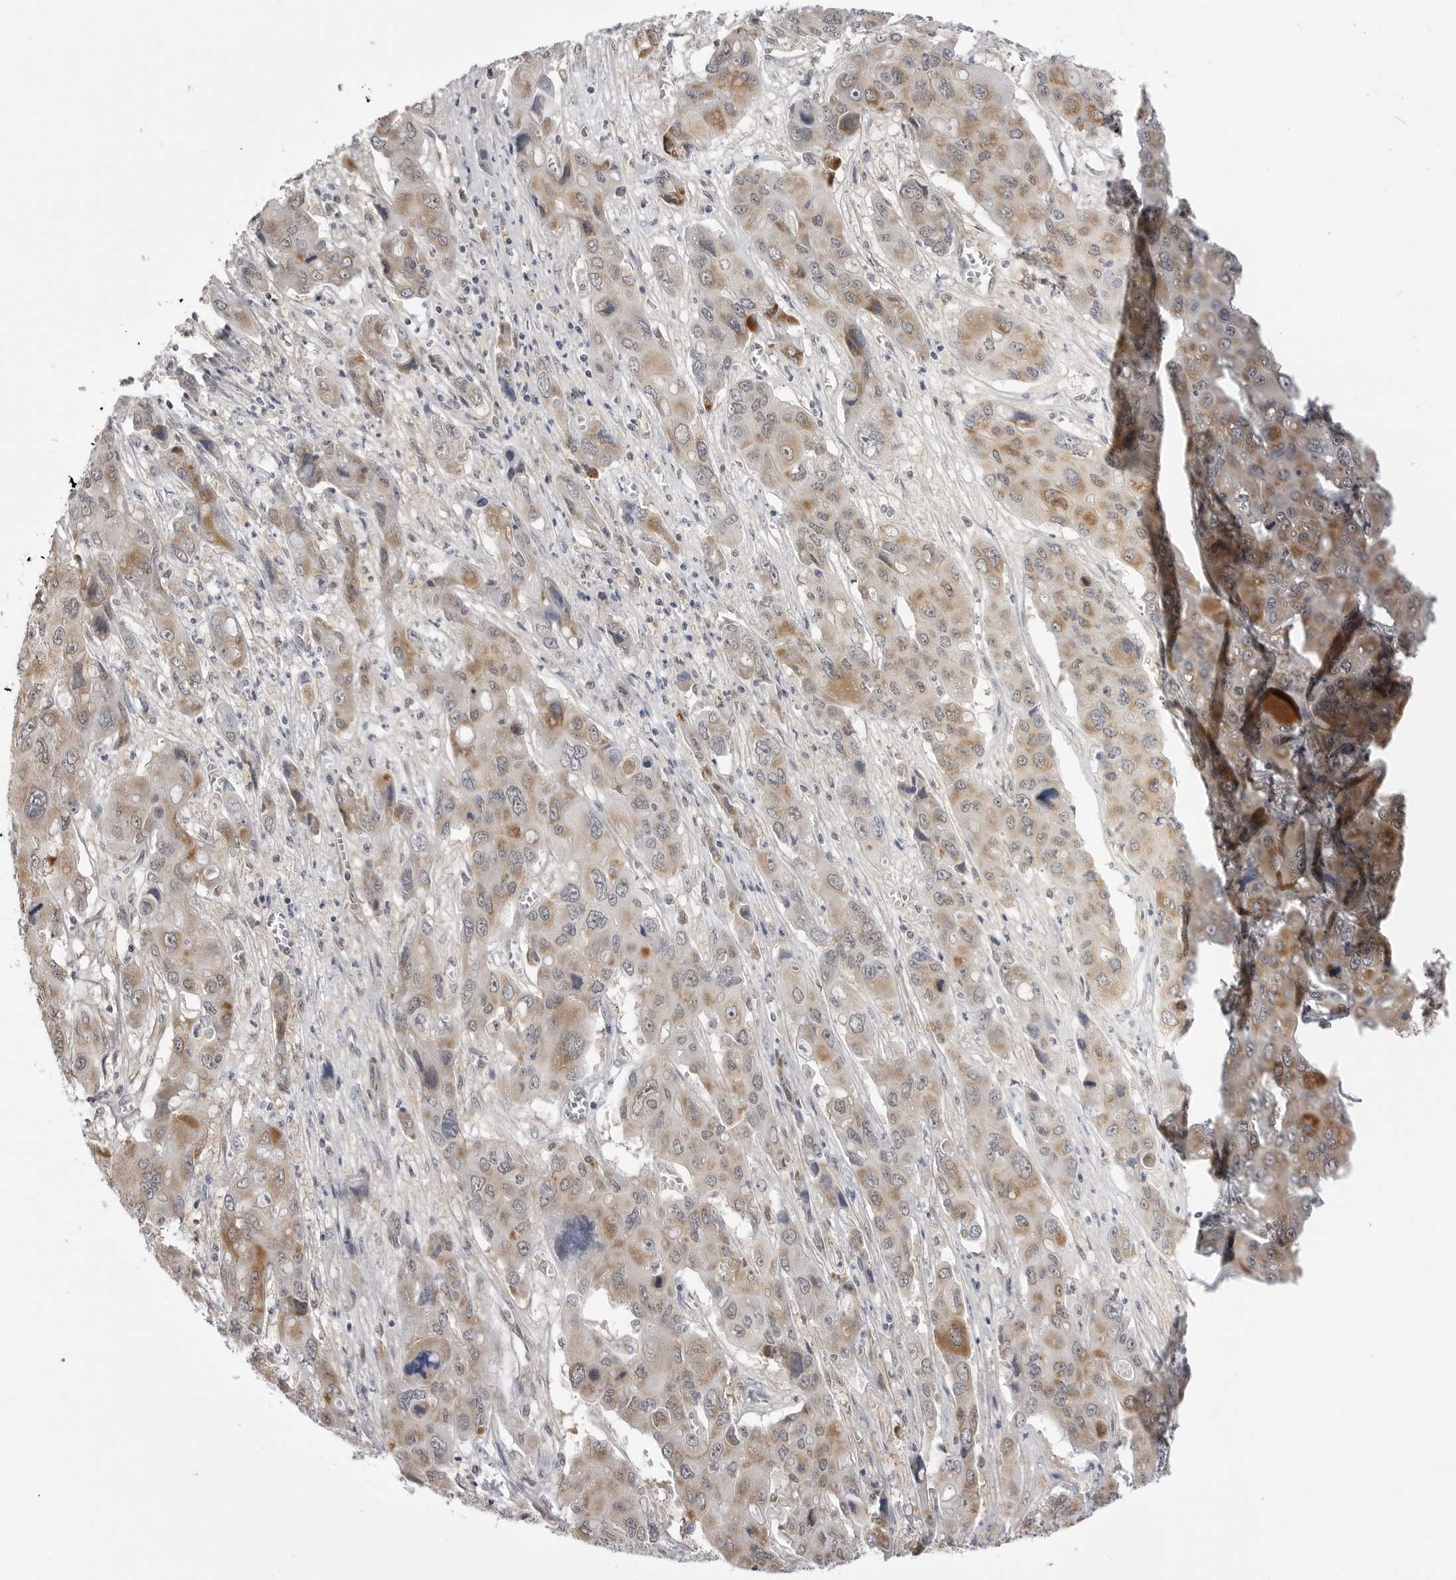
{"staining": {"intensity": "moderate", "quantity": "25%-75%", "location": "cytoplasmic/membranous"}, "tissue": "liver cancer", "cell_type": "Tumor cells", "image_type": "cancer", "snomed": [{"axis": "morphology", "description": "Cholangiocarcinoma"}, {"axis": "topography", "description": "Liver"}], "caption": "Protein expression analysis of human liver cholangiocarcinoma reveals moderate cytoplasmic/membranous expression in about 25%-75% of tumor cells.", "gene": "FH", "patient": {"sex": "male", "age": 67}}